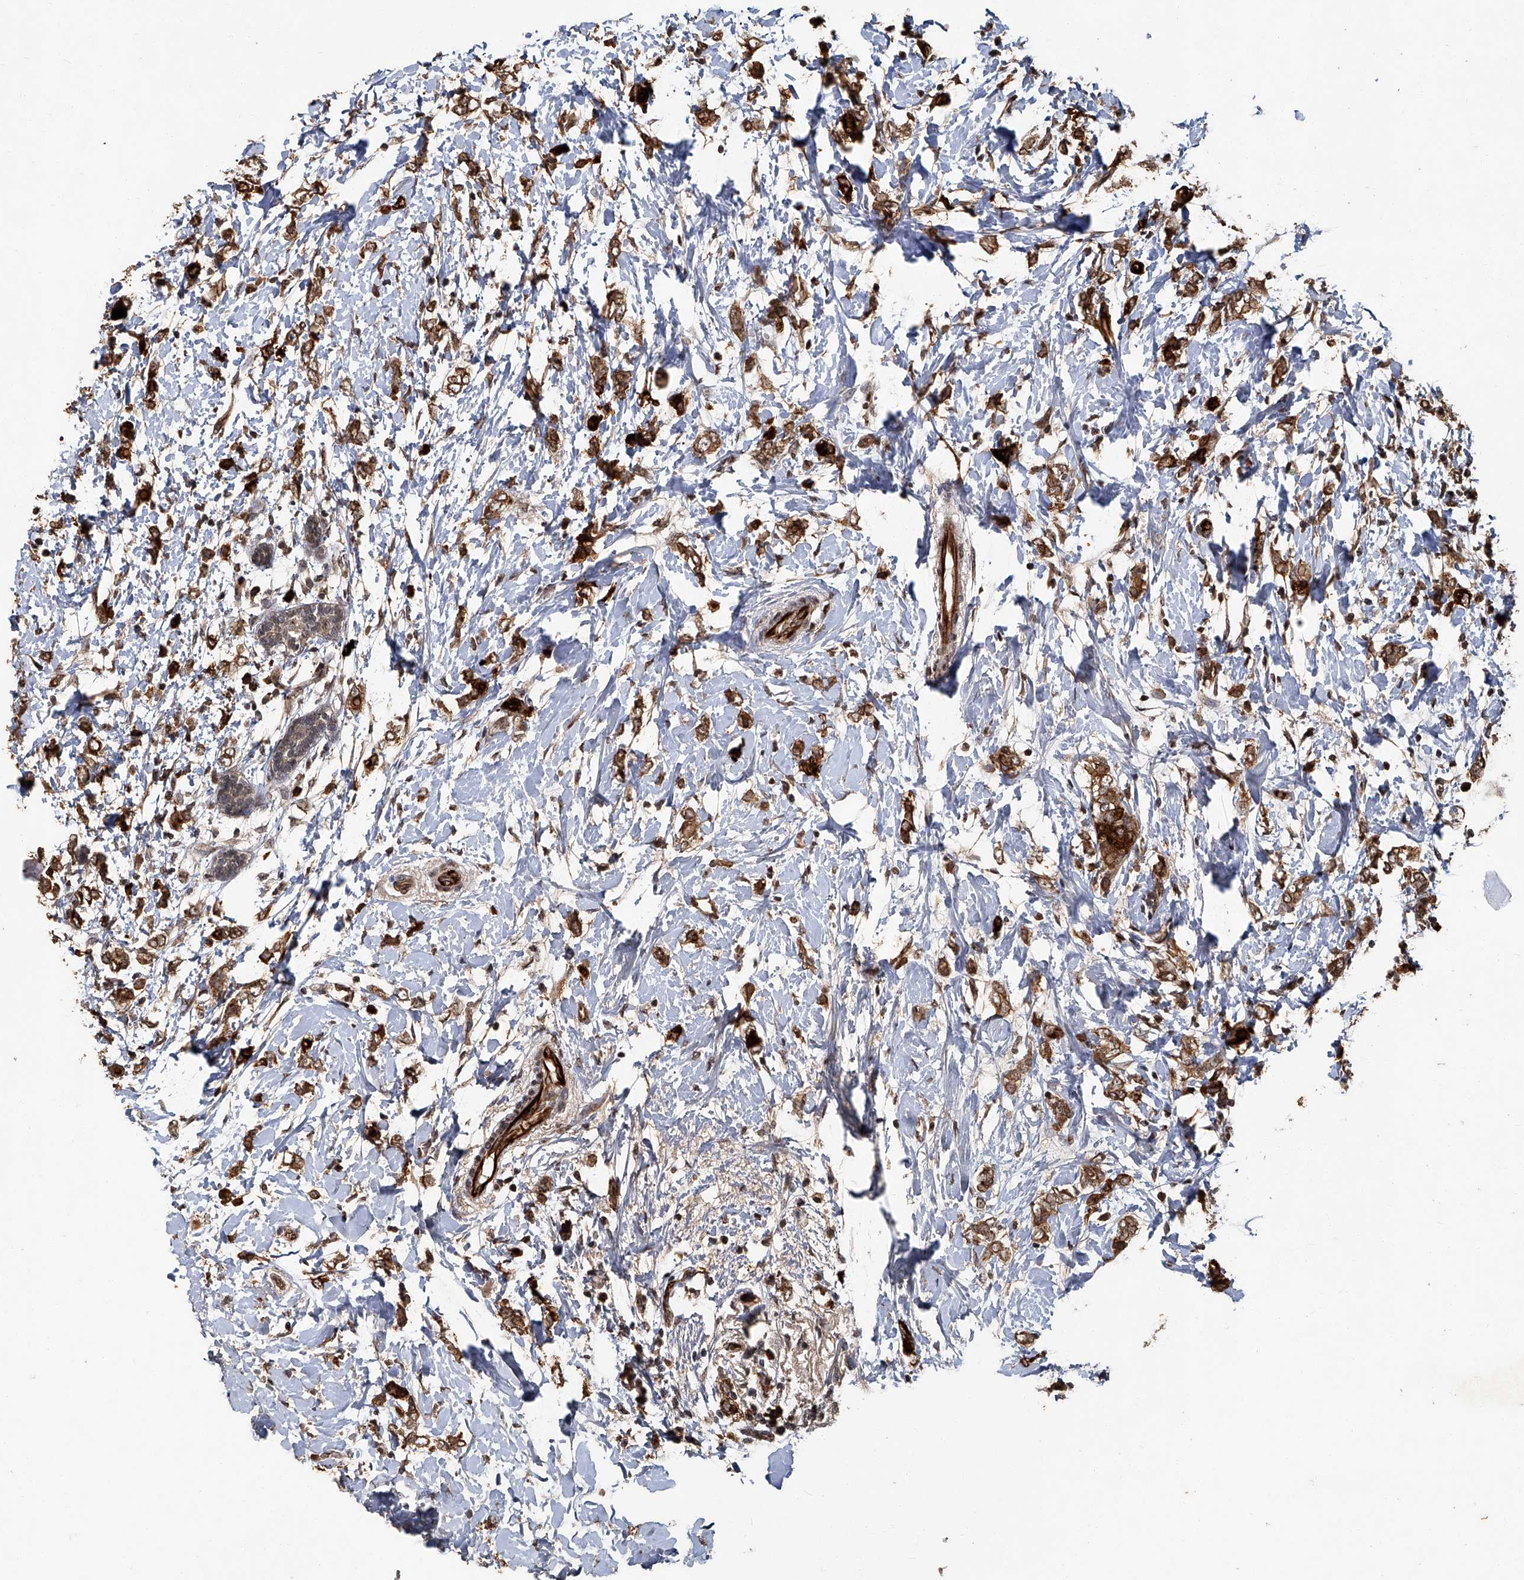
{"staining": {"intensity": "strong", "quantity": ">75%", "location": "cytoplasmic/membranous"}, "tissue": "breast cancer", "cell_type": "Tumor cells", "image_type": "cancer", "snomed": [{"axis": "morphology", "description": "Normal tissue, NOS"}, {"axis": "morphology", "description": "Lobular carcinoma"}, {"axis": "topography", "description": "Breast"}], "caption": "Immunohistochemical staining of human lobular carcinoma (breast) displays high levels of strong cytoplasmic/membranous staining in approximately >75% of tumor cells.", "gene": "GPR132", "patient": {"sex": "female", "age": 47}}